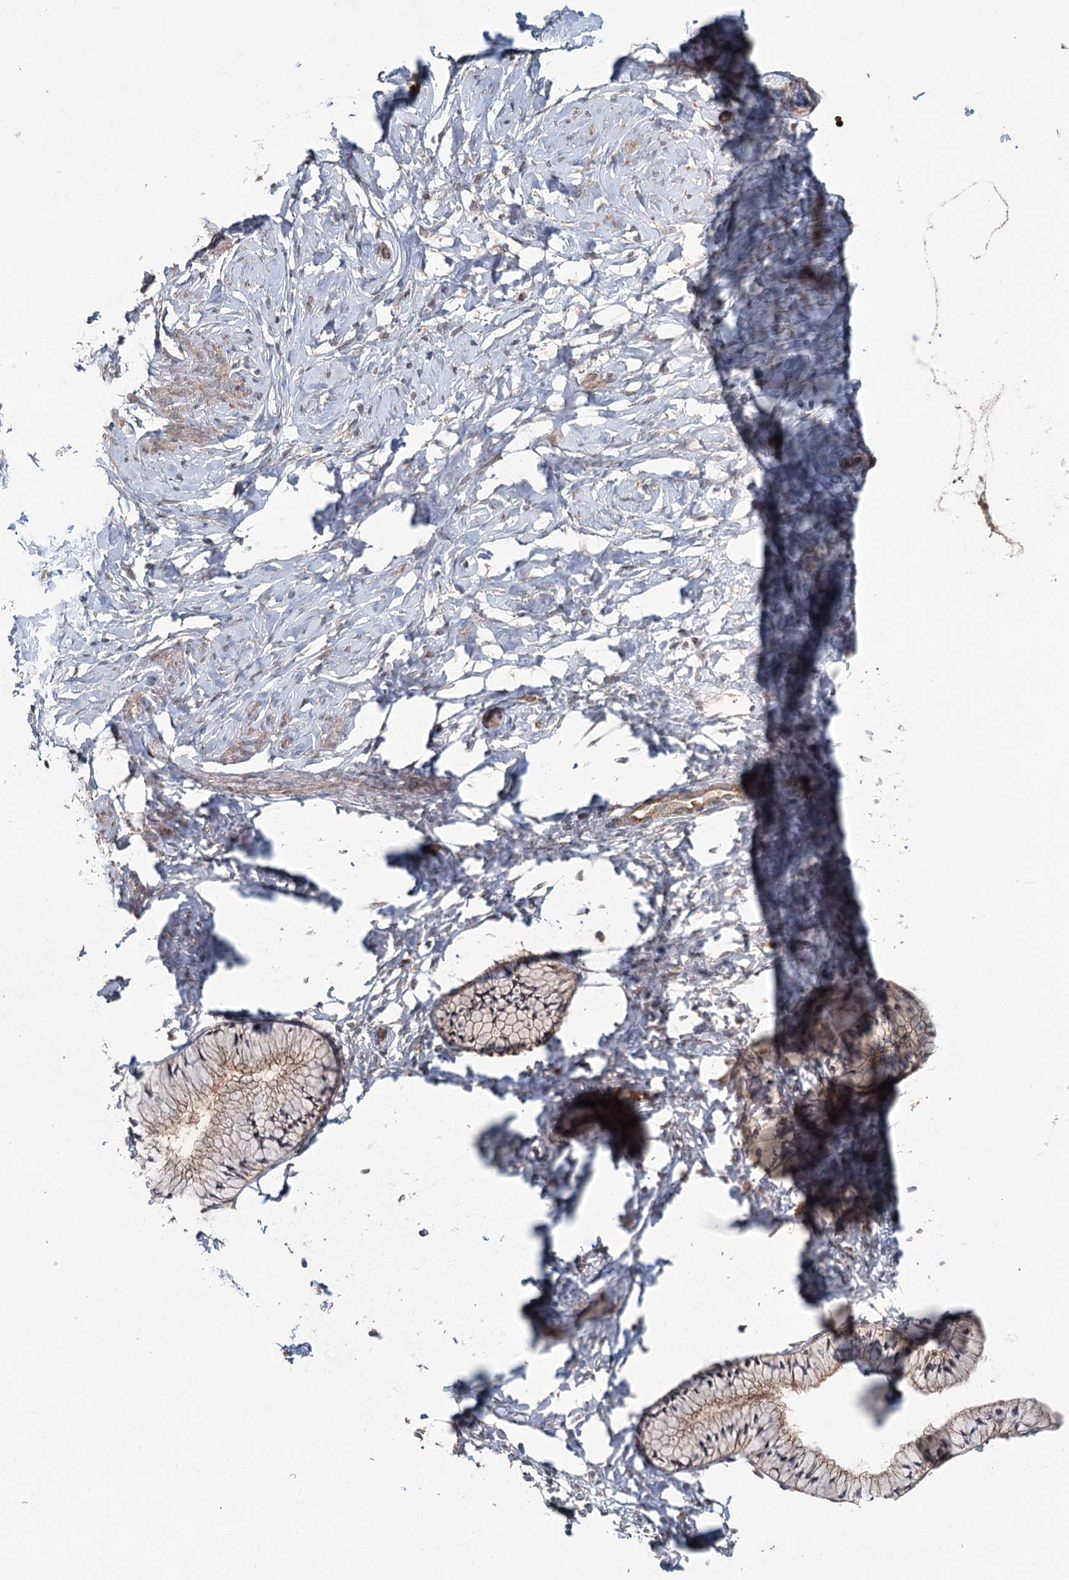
{"staining": {"intensity": "weak", "quantity": ">75%", "location": "cytoplasmic/membranous"}, "tissue": "cervix", "cell_type": "Glandular cells", "image_type": "normal", "snomed": [{"axis": "morphology", "description": "Normal tissue, NOS"}, {"axis": "topography", "description": "Cervix"}], "caption": "Weak cytoplasmic/membranous protein staining is present in approximately >75% of glandular cells in cervix. Nuclei are stained in blue.", "gene": "ENSG00000273217", "patient": {"sex": "female", "age": 33}}